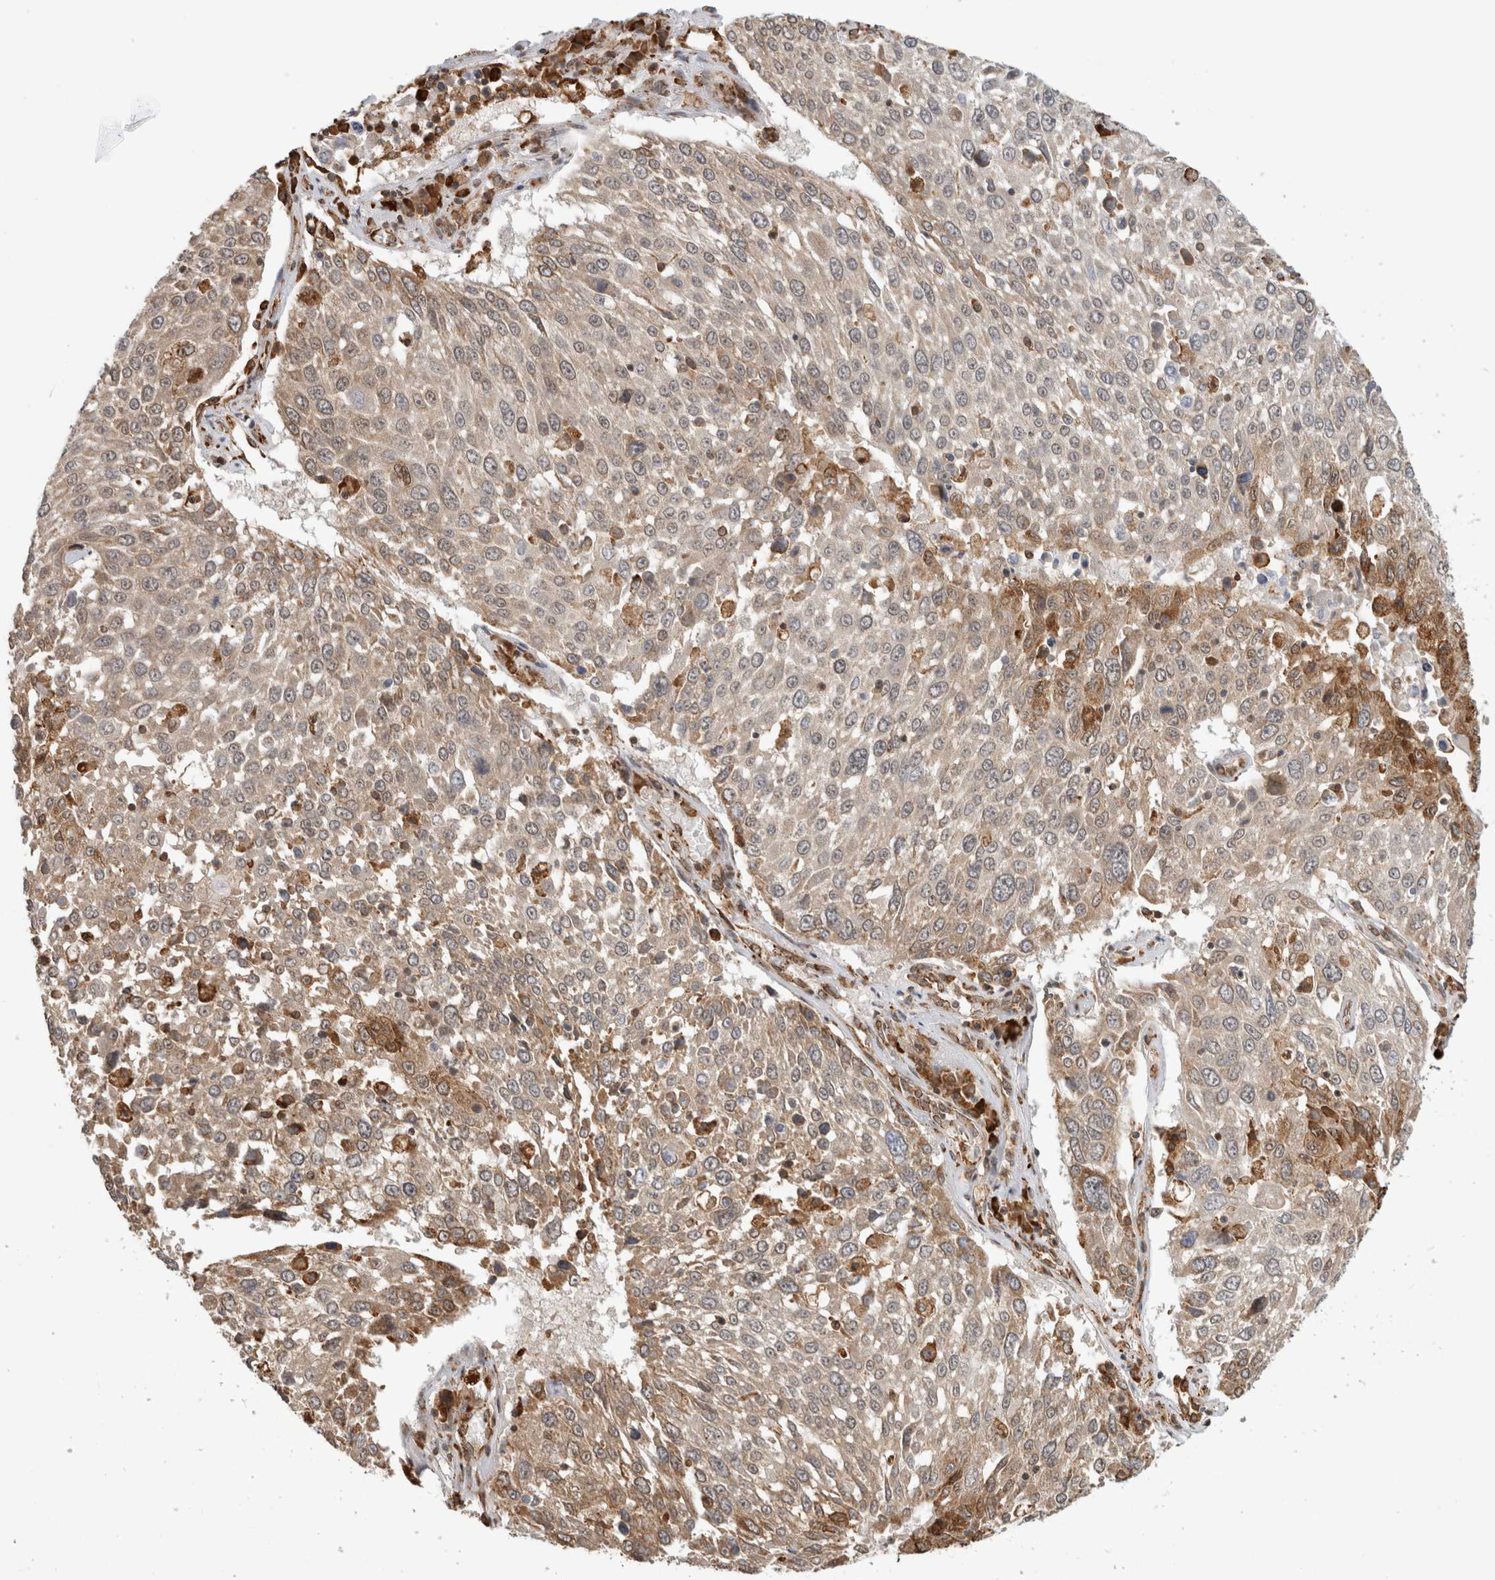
{"staining": {"intensity": "weak", "quantity": "25%-75%", "location": "cytoplasmic/membranous"}, "tissue": "lung cancer", "cell_type": "Tumor cells", "image_type": "cancer", "snomed": [{"axis": "morphology", "description": "Squamous cell carcinoma, NOS"}, {"axis": "topography", "description": "Lung"}], "caption": "Brown immunohistochemical staining in lung cancer (squamous cell carcinoma) exhibits weak cytoplasmic/membranous staining in about 25%-75% of tumor cells.", "gene": "MS4A7", "patient": {"sex": "male", "age": 65}}